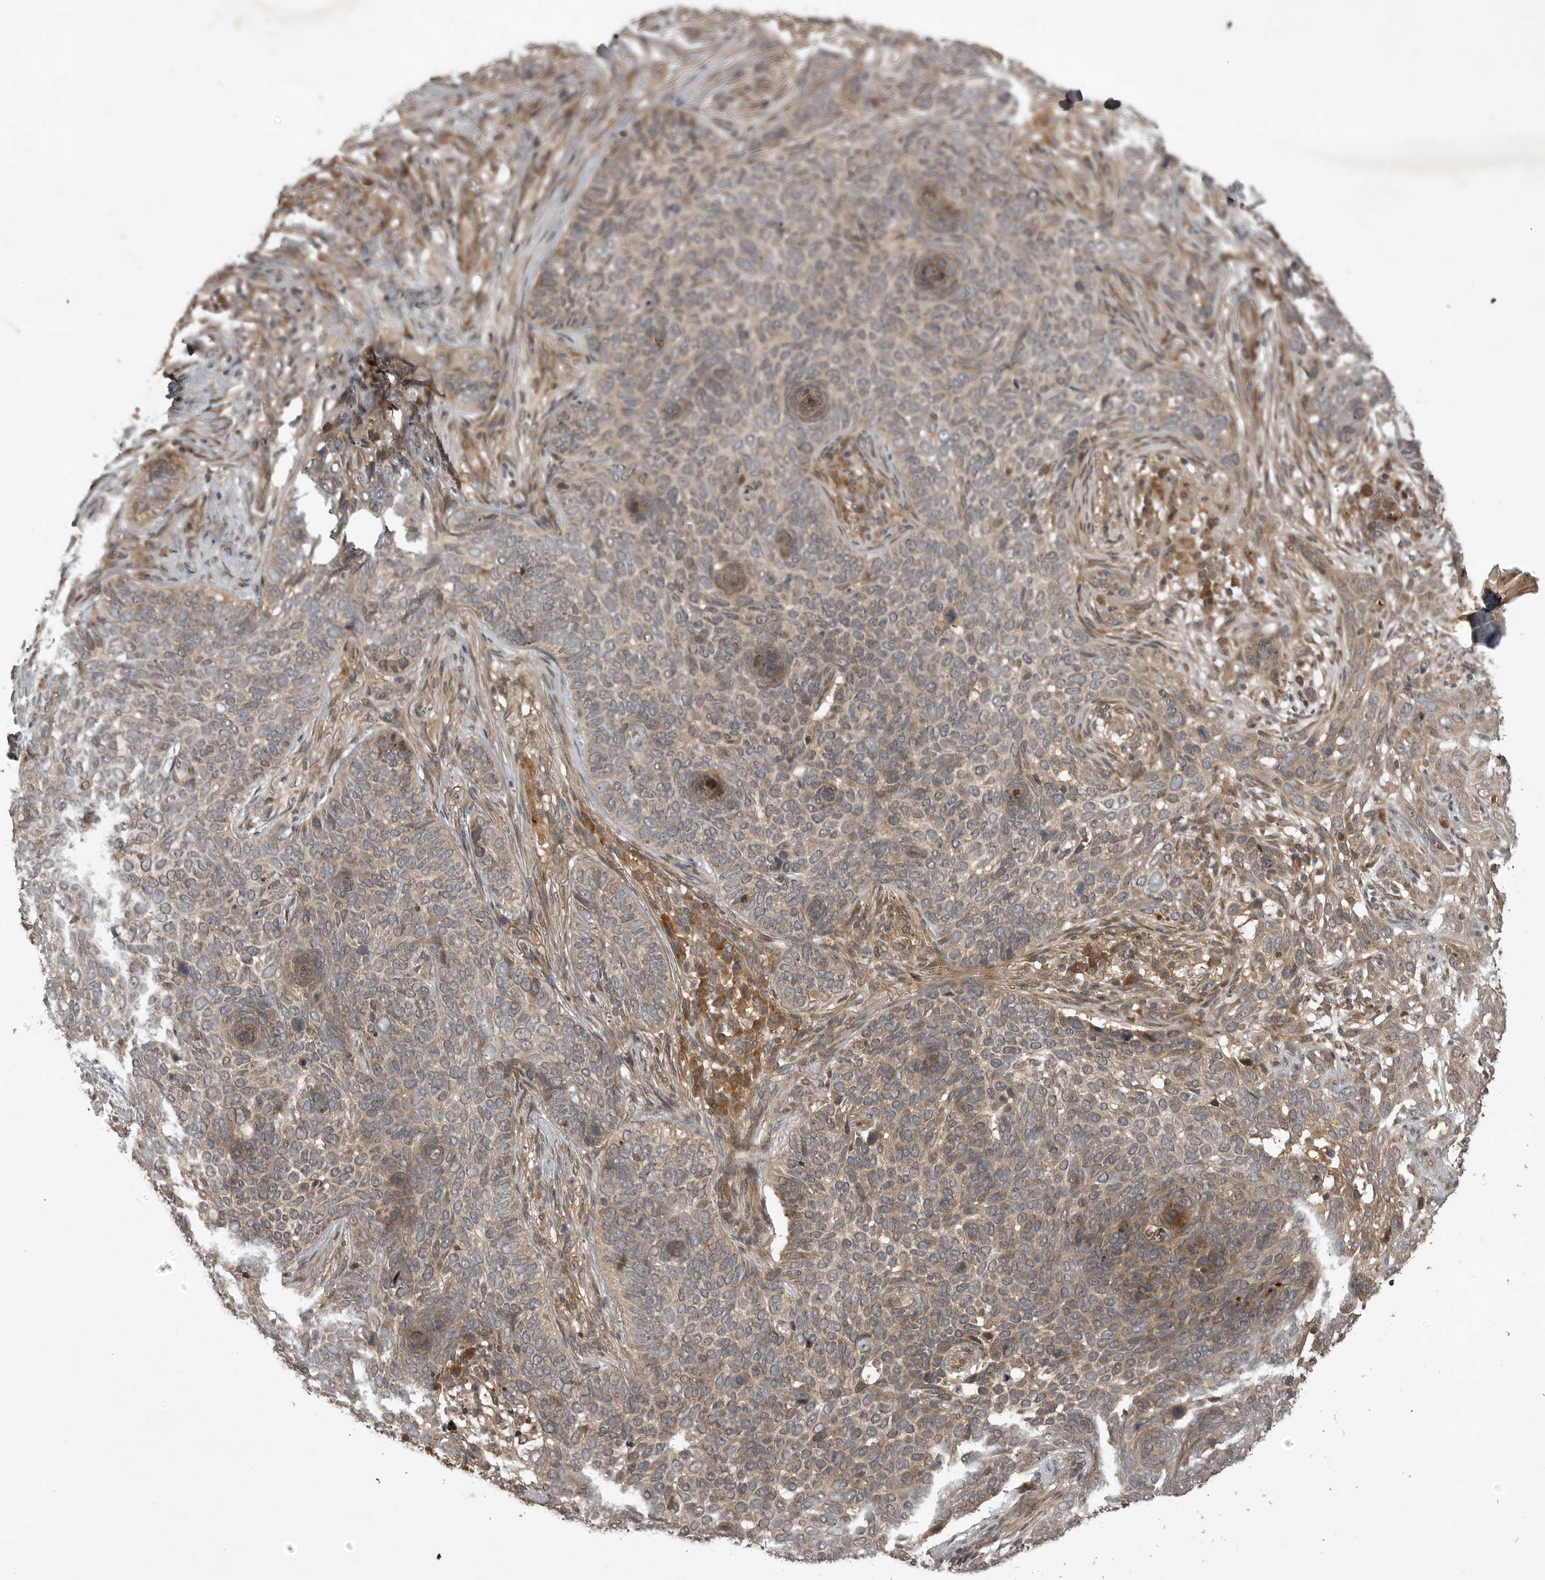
{"staining": {"intensity": "weak", "quantity": "<25%", "location": "cytoplasmic/membranous"}, "tissue": "skin cancer", "cell_type": "Tumor cells", "image_type": "cancer", "snomed": [{"axis": "morphology", "description": "Basal cell carcinoma"}, {"axis": "topography", "description": "Skin"}], "caption": "High power microscopy histopathology image of an immunohistochemistry photomicrograph of skin cancer (basal cell carcinoma), revealing no significant expression in tumor cells. Brightfield microscopy of immunohistochemistry stained with DAB (brown) and hematoxylin (blue), captured at high magnification.", "gene": "AKAP7", "patient": {"sex": "female", "age": 64}}